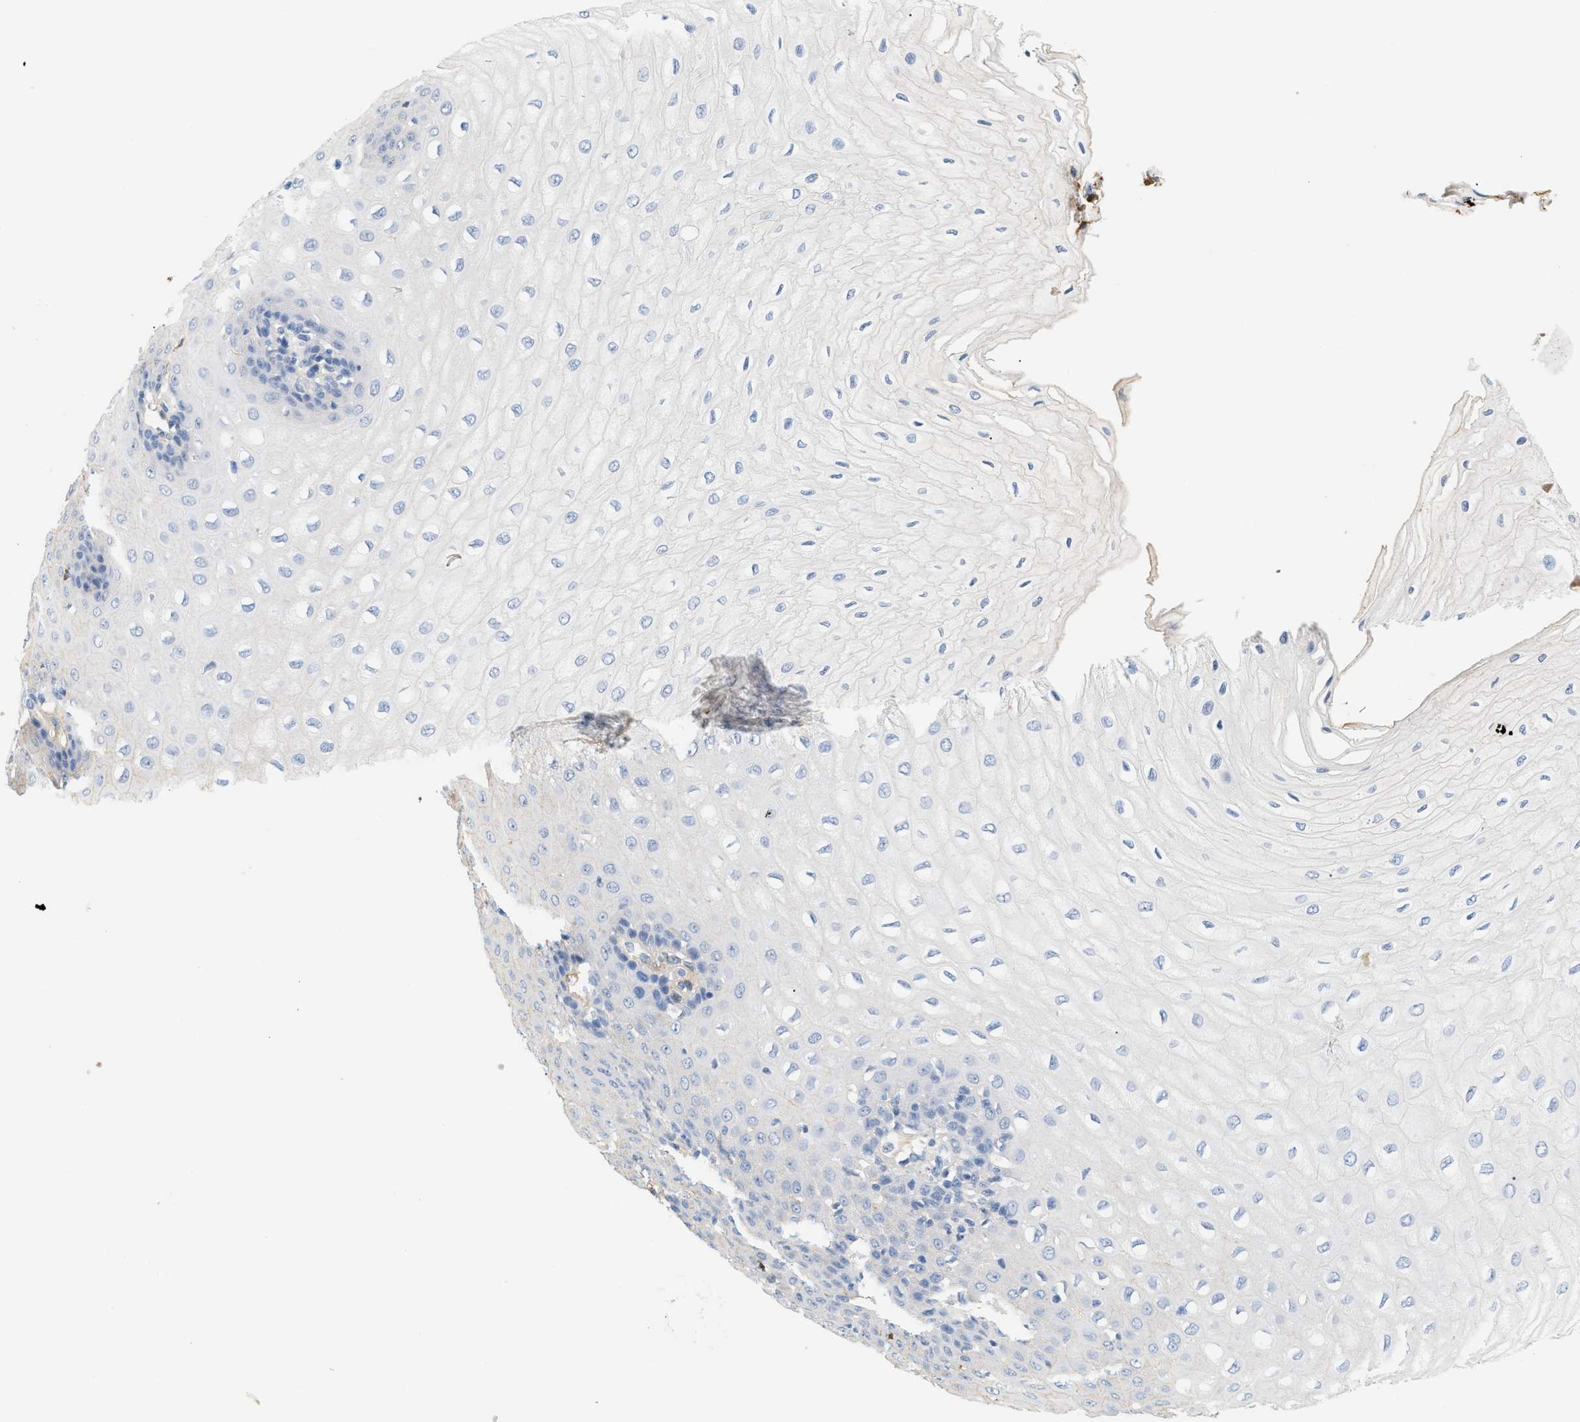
{"staining": {"intensity": "weak", "quantity": "<25%", "location": "cytoplasmic/membranous"}, "tissue": "esophagus", "cell_type": "Squamous epithelial cells", "image_type": "normal", "snomed": [{"axis": "morphology", "description": "Normal tissue, NOS"}, {"axis": "morphology", "description": "Squamous cell carcinoma, NOS"}, {"axis": "topography", "description": "Esophagus"}], "caption": "This is a image of IHC staining of normal esophagus, which shows no positivity in squamous epithelial cells.", "gene": "CFH", "patient": {"sex": "male", "age": 65}}